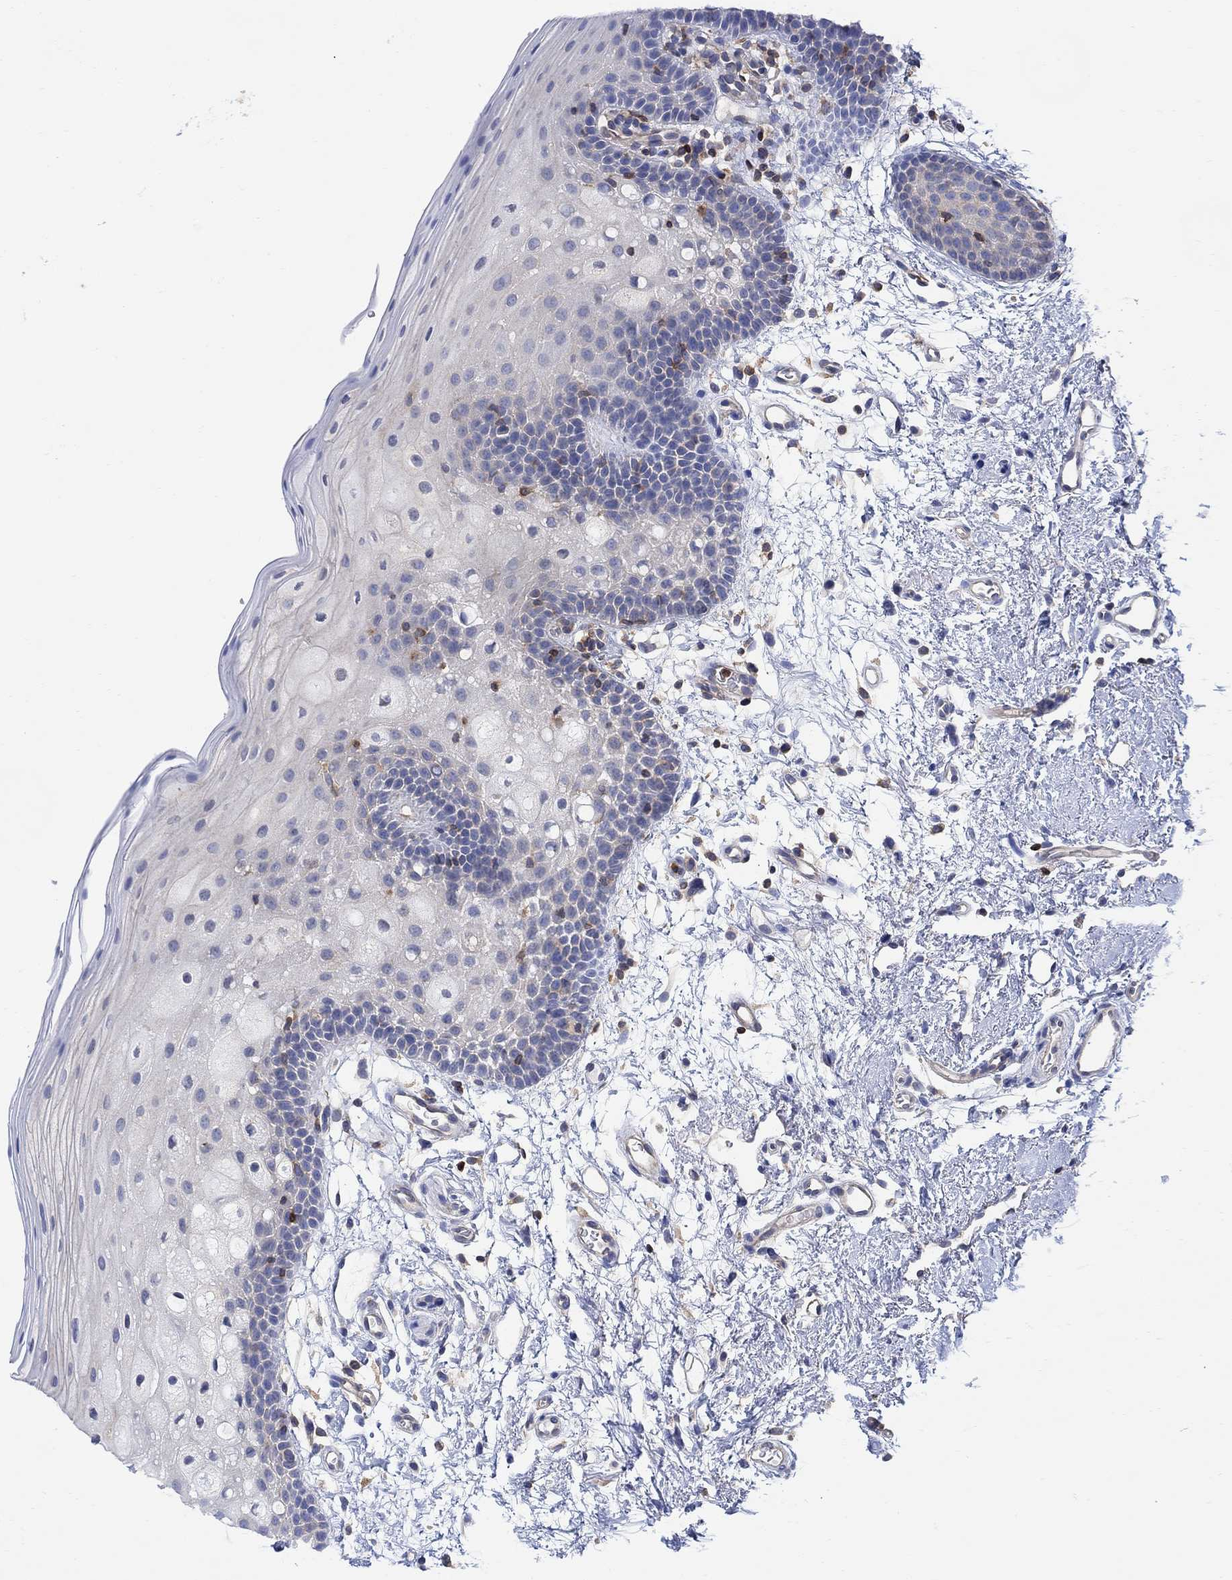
{"staining": {"intensity": "negative", "quantity": "none", "location": "none"}, "tissue": "oral mucosa", "cell_type": "Squamous epithelial cells", "image_type": "normal", "snomed": [{"axis": "morphology", "description": "Normal tissue, NOS"}, {"axis": "topography", "description": "Oral tissue"}, {"axis": "topography", "description": "Tounge, NOS"}], "caption": "This is an immunohistochemistry image of unremarkable human oral mucosa. There is no staining in squamous epithelial cells.", "gene": "GBP5", "patient": {"sex": "female", "age": 83}}